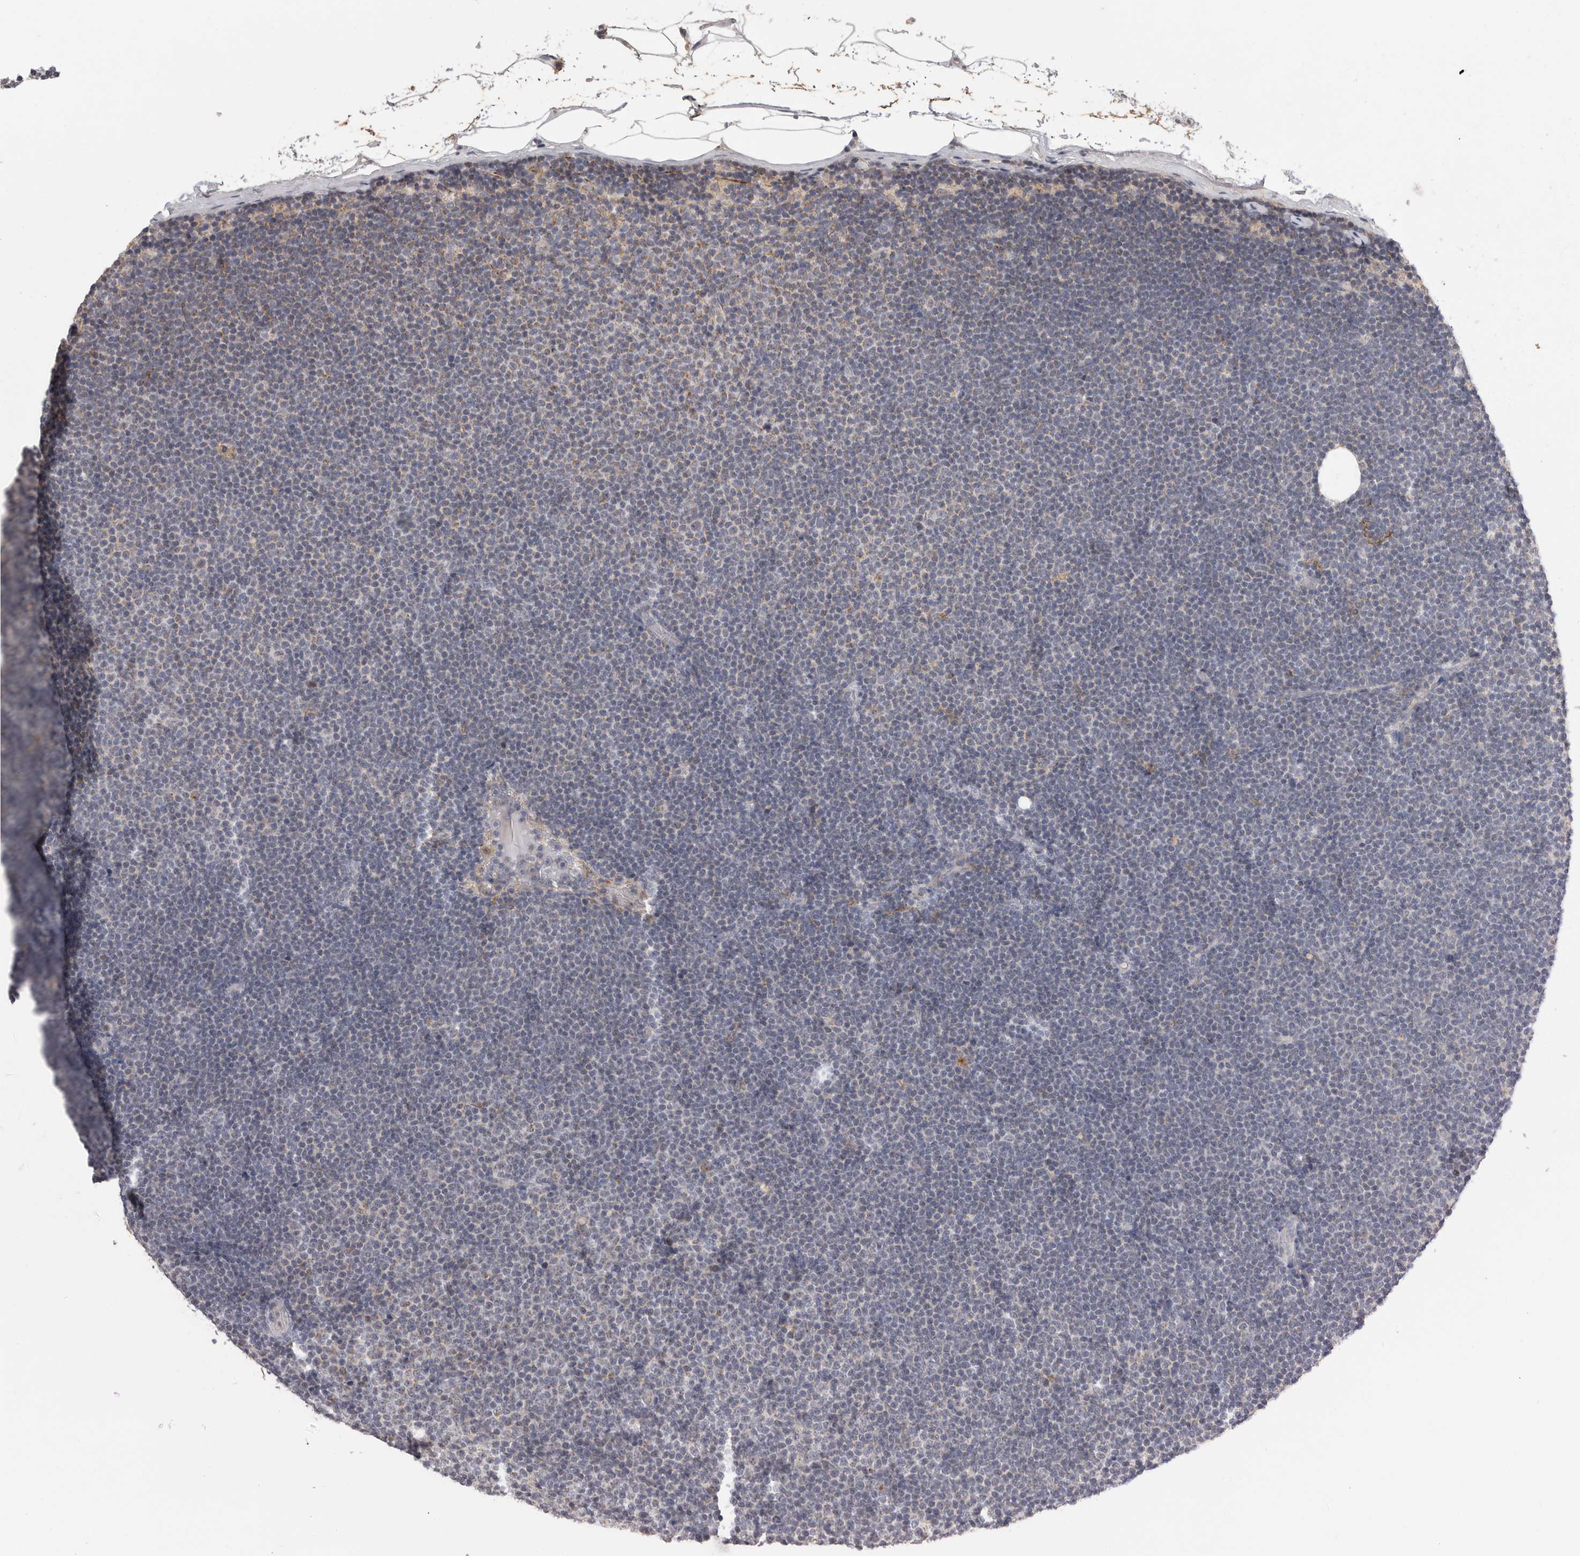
{"staining": {"intensity": "negative", "quantity": "none", "location": "none"}, "tissue": "lymphoma", "cell_type": "Tumor cells", "image_type": "cancer", "snomed": [{"axis": "morphology", "description": "Malignant lymphoma, non-Hodgkin's type, Low grade"}, {"axis": "topography", "description": "Lymph node"}], "caption": "Immunohistochemistry (IHC) histopathology image of lymphoma stained for a protein (brown), which shows no staining in tumor cells.", "gene": "SDC3", "patient": {"sex": "female", "age": 53}}